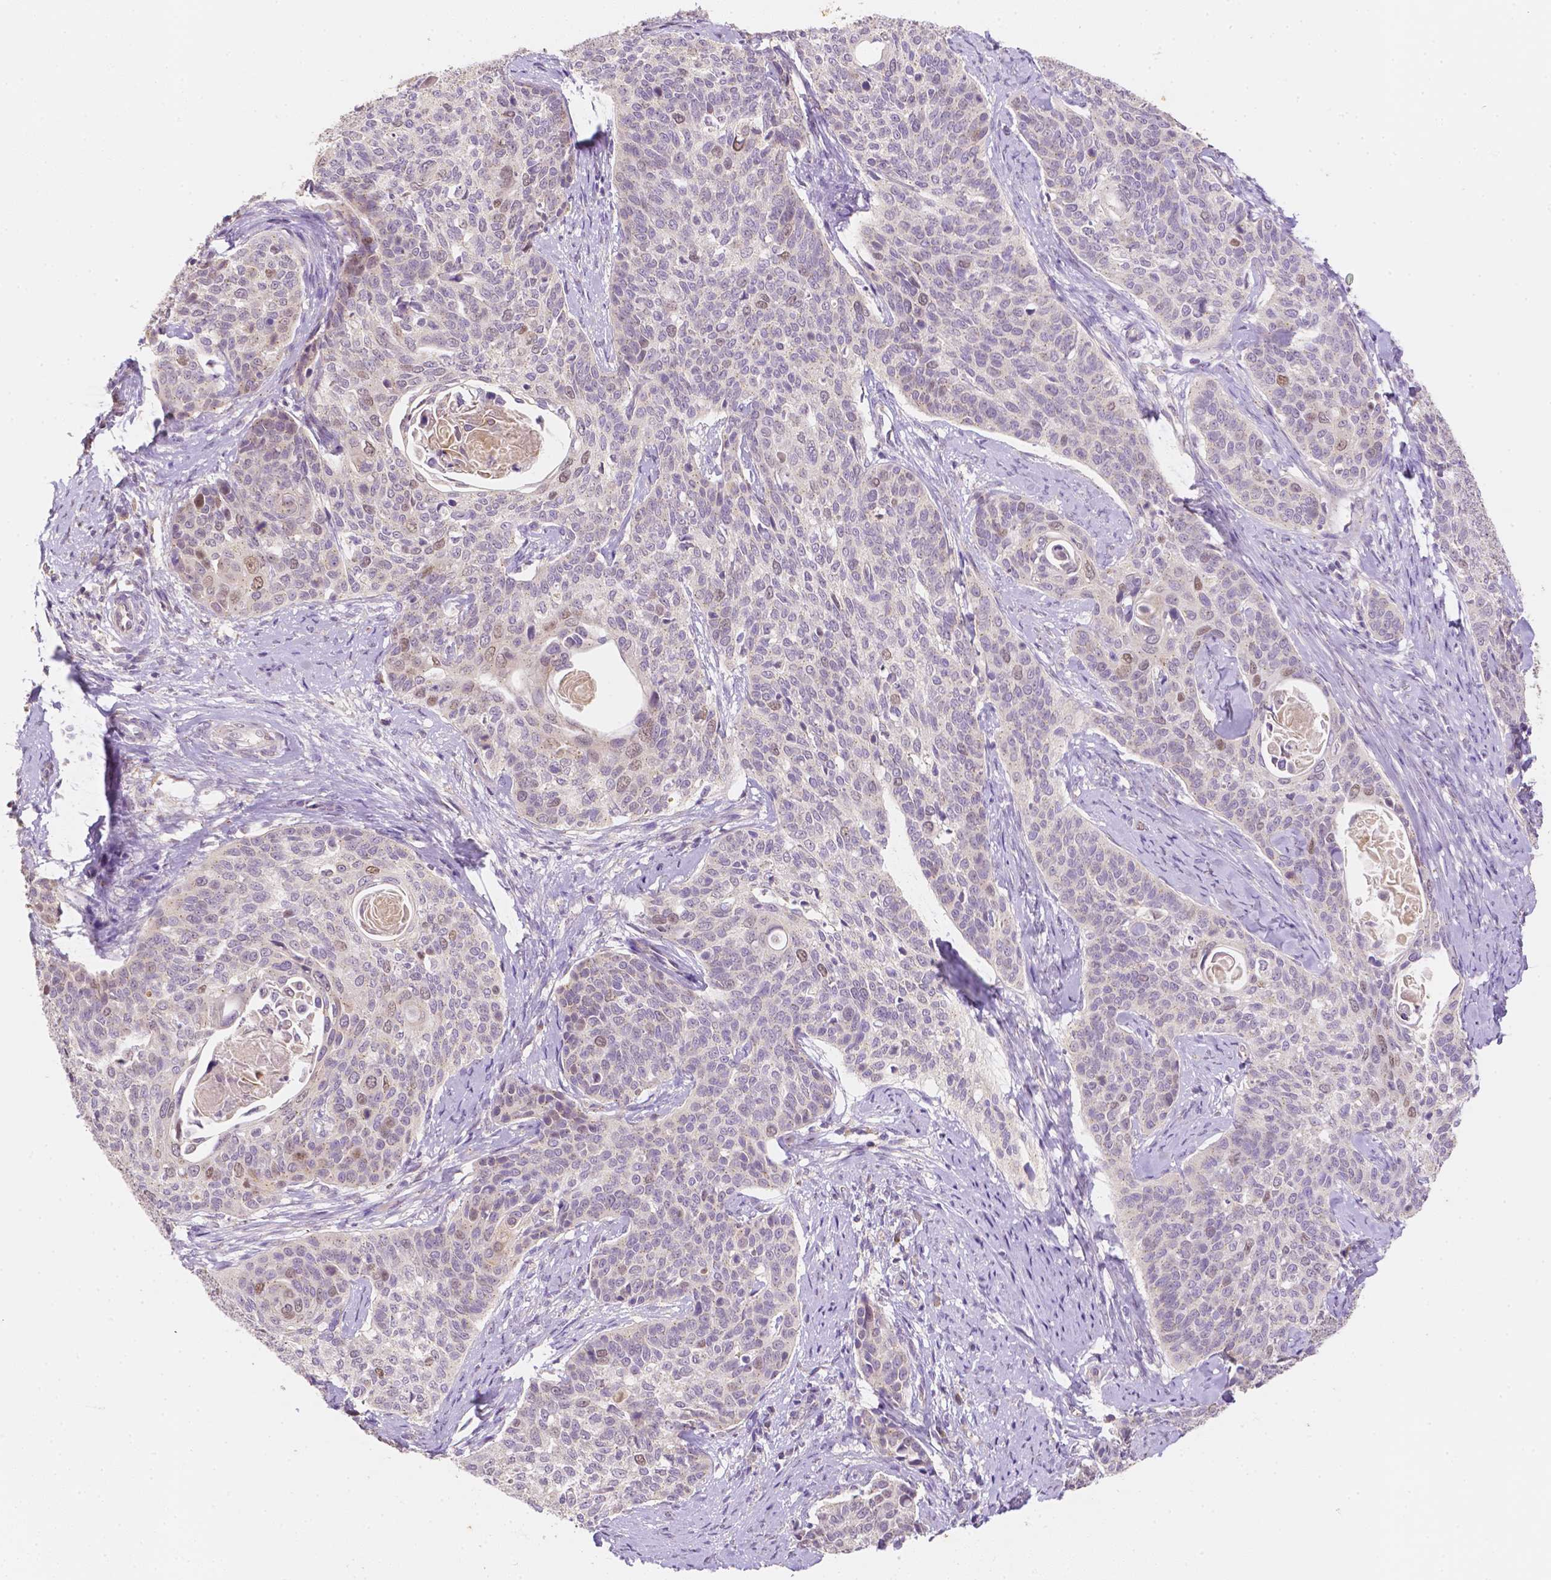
{"staining": {"intensity": "negative", "quantity": "none", "location": "none"}, "tissue": "cervical cancer", "cell_type": "Tumor cells", "image_type": "cancer", "snomed": [{"axis": "morphology", "description": "Squamous cell carcinoma, NOS"}, {"axis": "topography", "description": "Cervix"}], "caption": "Immunohistochemical staining of cervical cancer reveals no significant staining in tumor cells.", "gene": "C10orf67", "patient": {"sex": "female", "age": 69}}